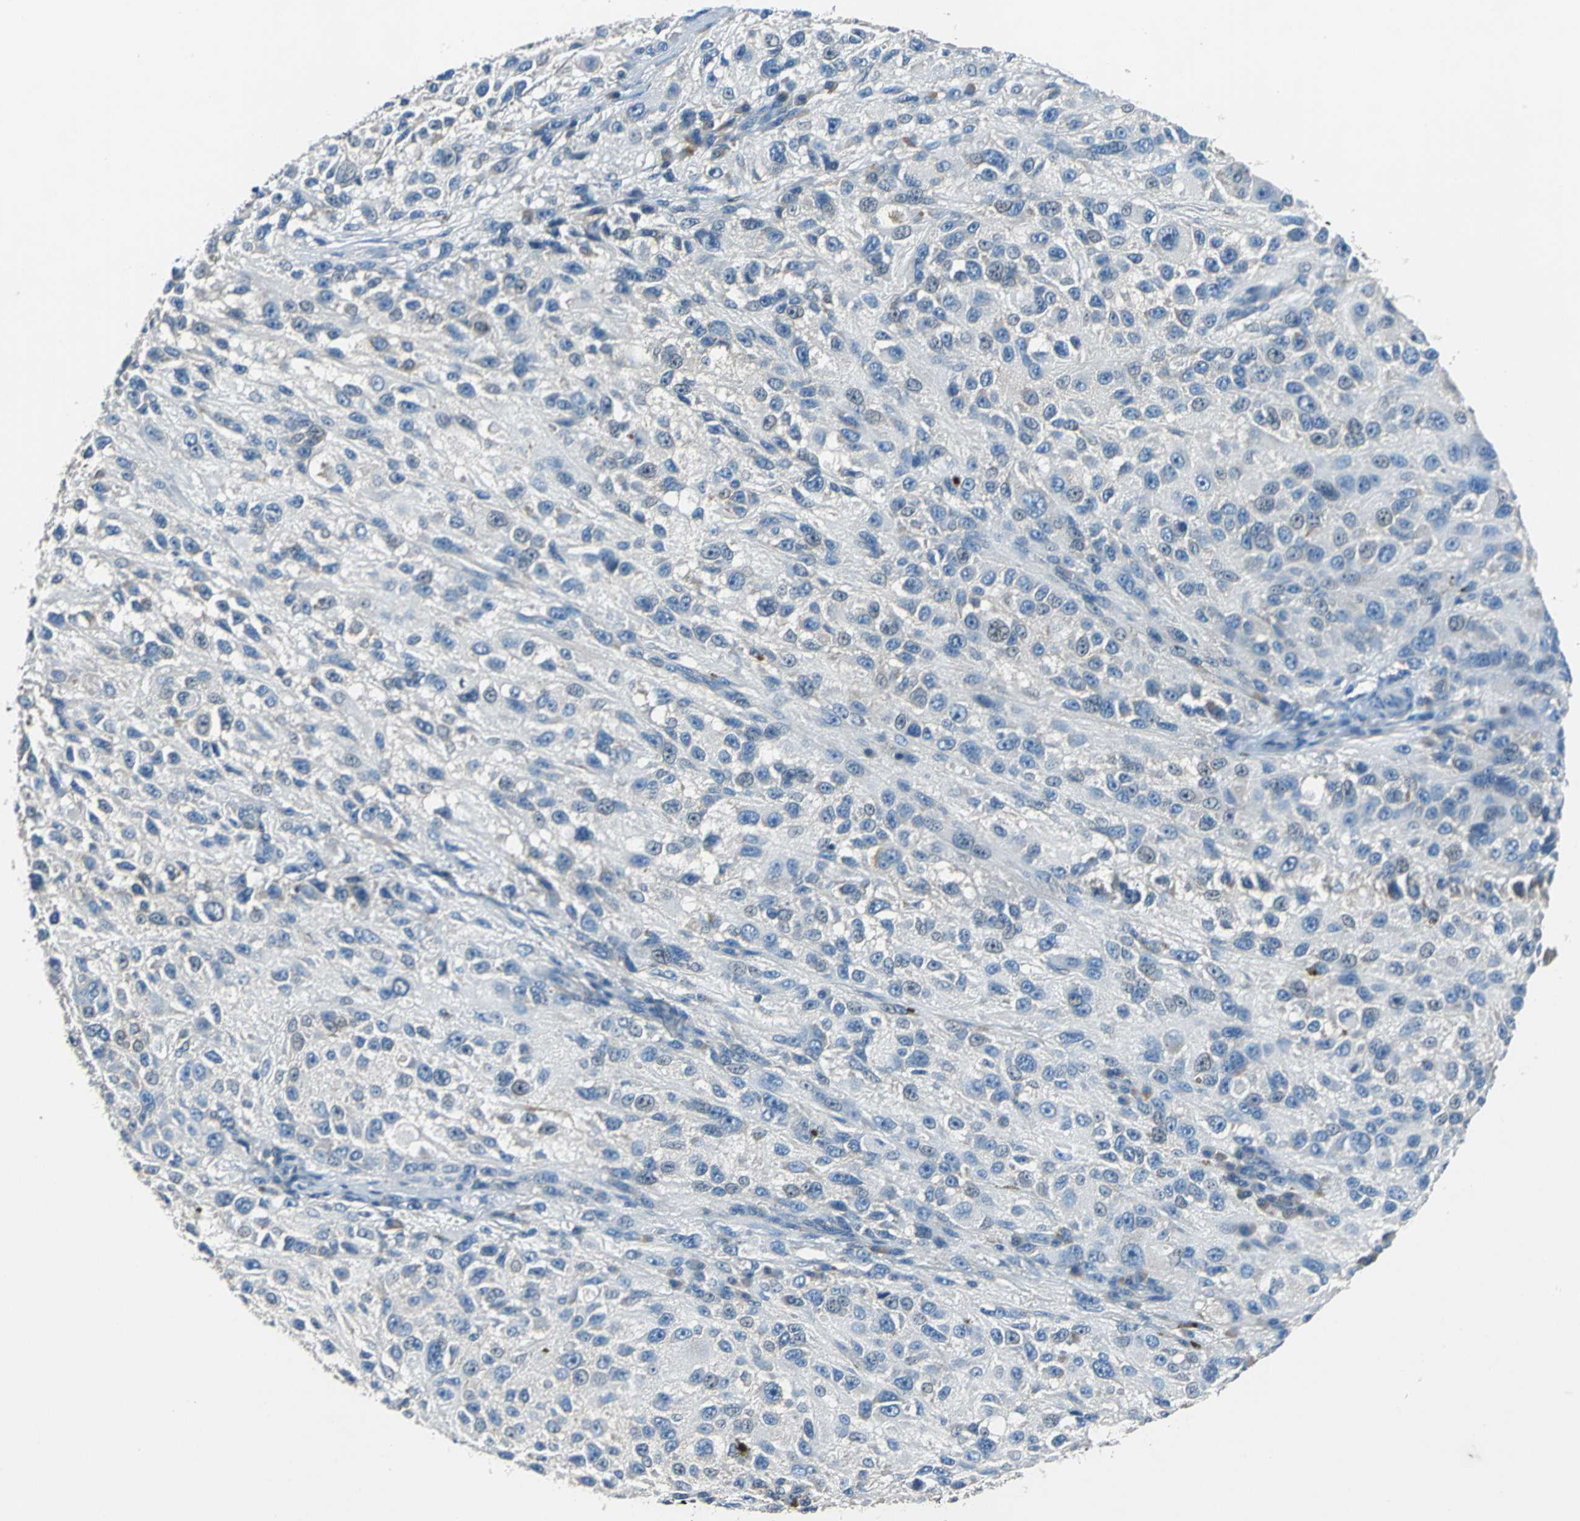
{"staining": {"intensity": "negative", "quantity": "none", "location": "none"}, "tissue": "melanoma", "cell_type": "Tumor cells", "image_type": "cancer", "snomed": [{"axis": "morphology", "description": "Necrosis, NOS"}, {"axis": "morphology", "description": "Malignant melanoma, NOS"}, {"axis": "topography", "description": "Skin"}], "caption": "Photomicrograph shows no significant protein positivity in tumor cells of malignant melanoma.", "gene": "PRKCA", "patient": {"sex": "female", "age": 87}}